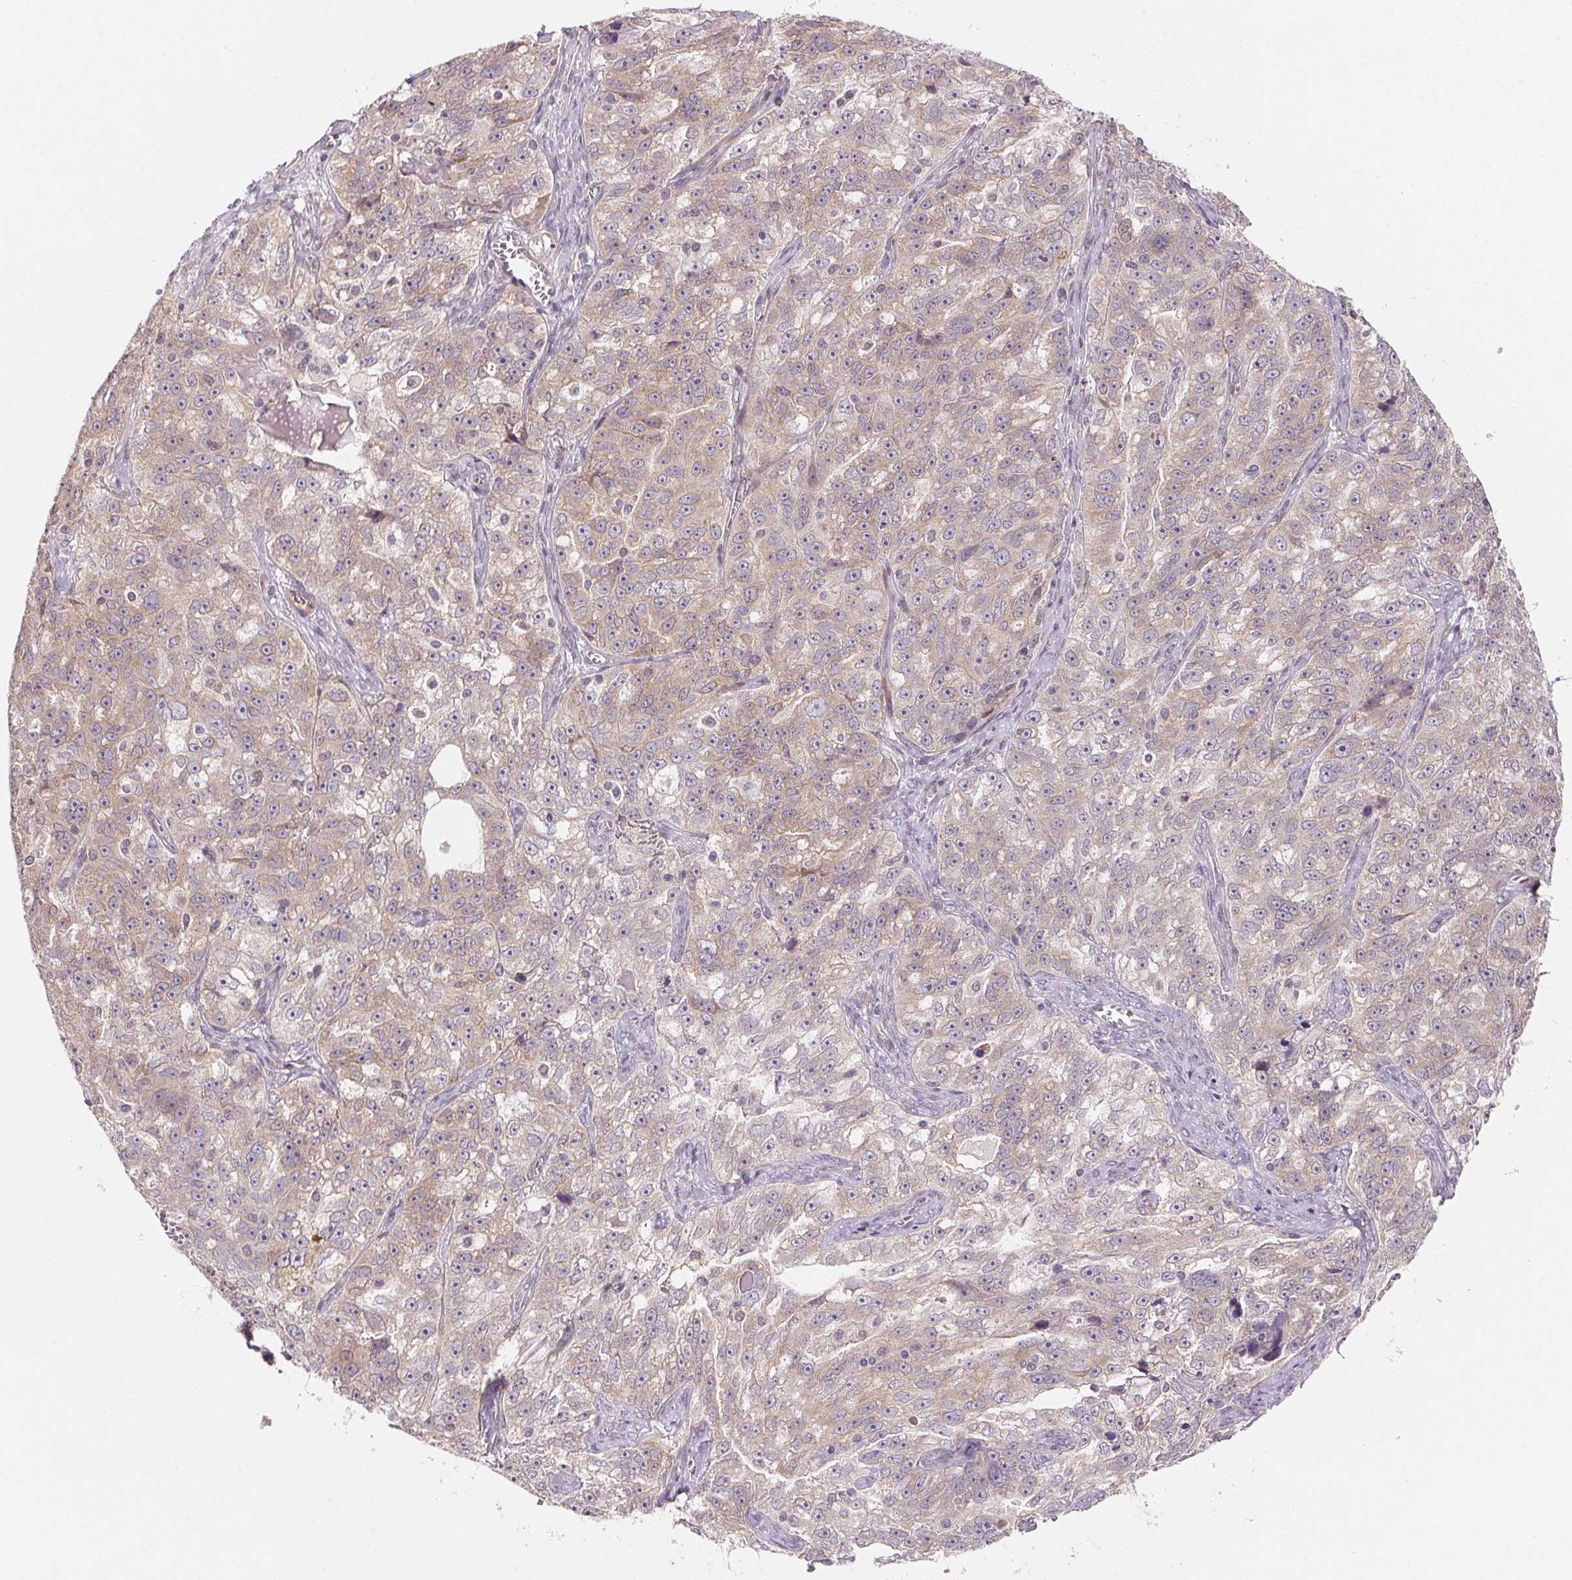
{"staining": {"intensity": "weak", "quantity": "<25%", "location": "cytoplasmic/membranous"}, "tissue": "ovarian cancer", "cell_type": "Tumor cells", "image_type": "cancer", "snomed": [{"axis": "morphology", "description": "Cystadenocarcinoma, serous, NOS"}, {"axis": "topography", "description": "Ovary"}], "caption": "Human ovarian serous cystadenocarcinoma stained for a protein using IHC reveals no staining in tumor cells.", "gene": "EI24", "patient": {"sex": "female", "age": 51}}